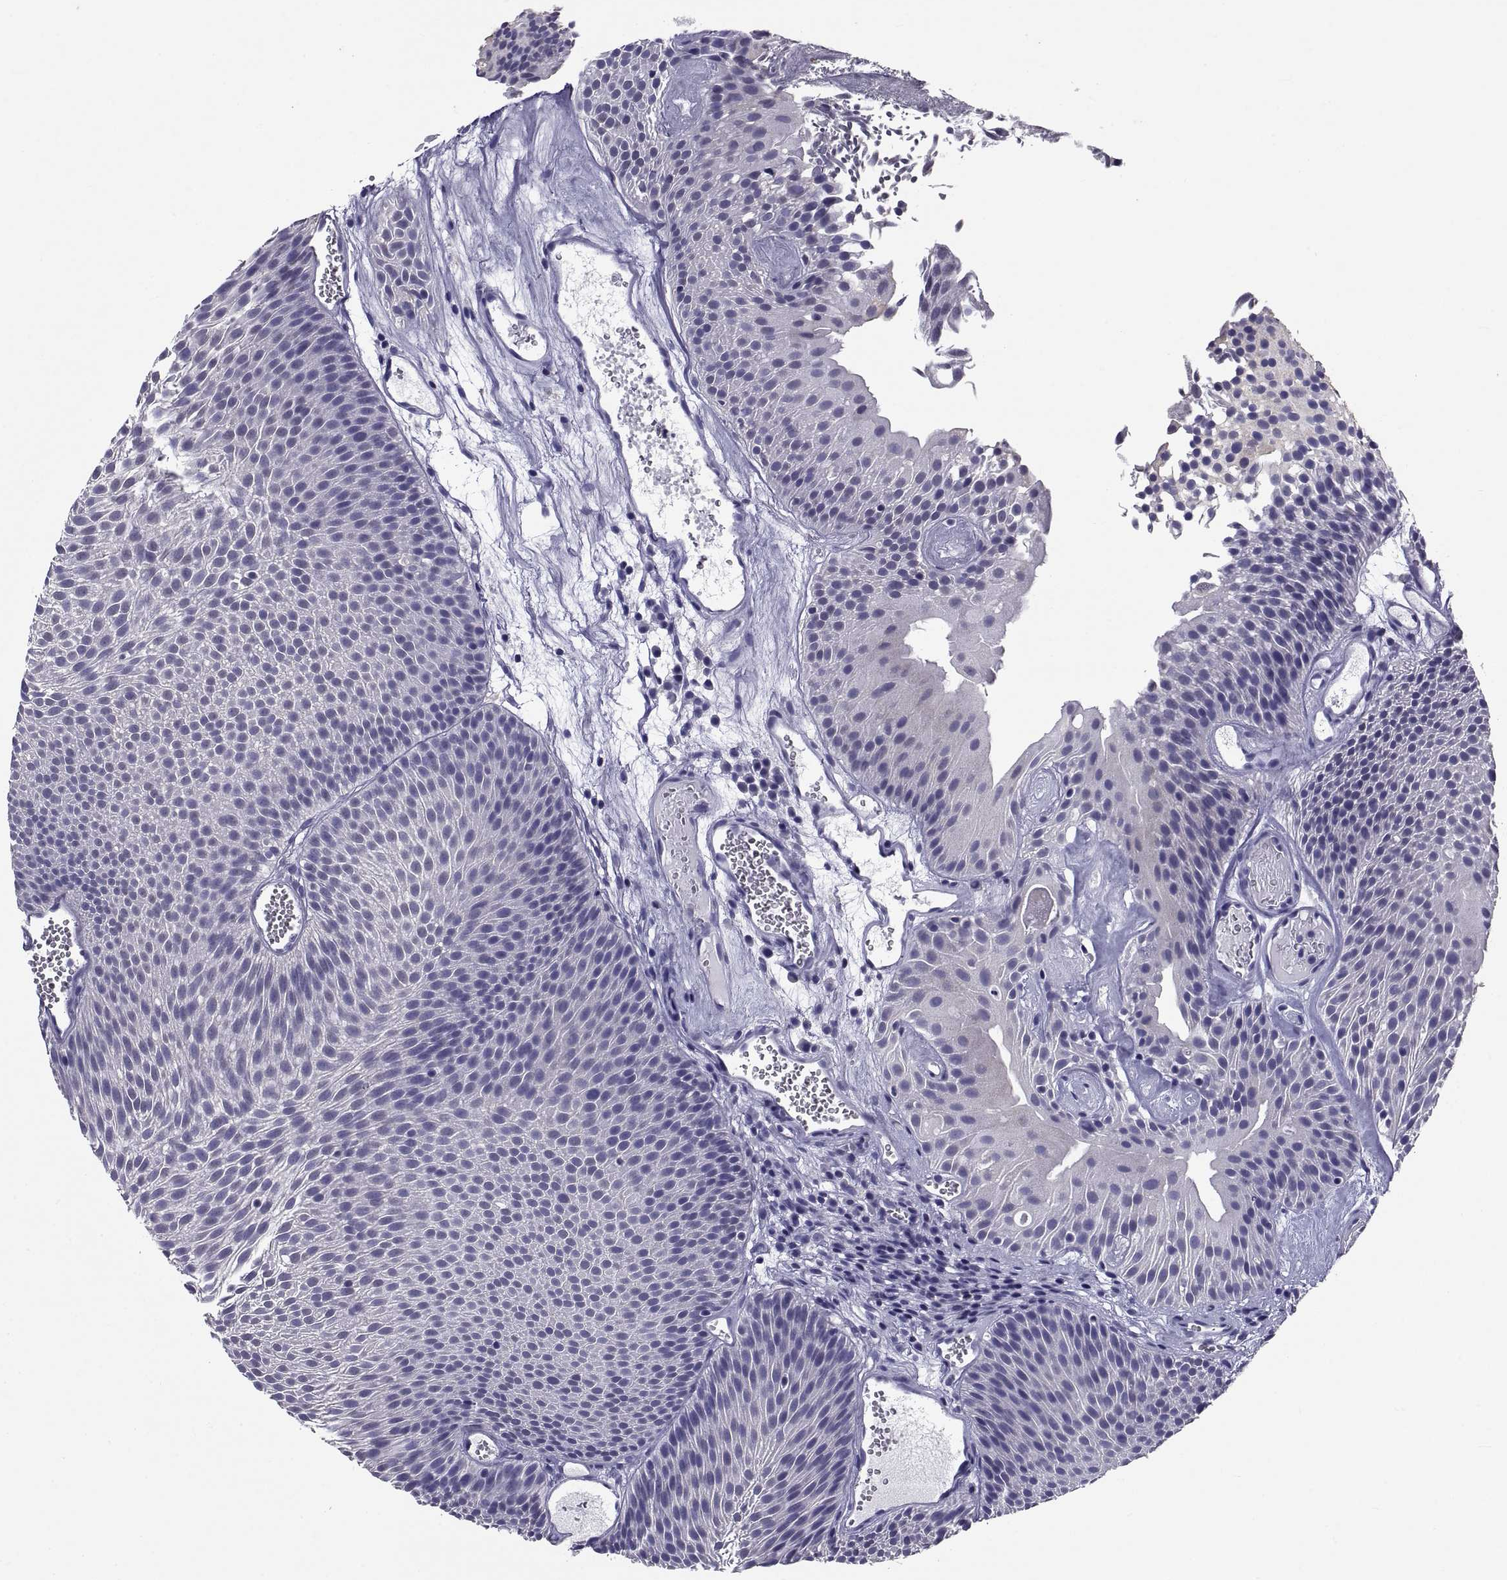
{"staining": {"intensity": "negative", "quantity": "none", "location": "none"}, "tissue": "urothelial cancer", "cell_type": "Tumor cells", "image_type": "cancer", "snomed": [{"axis": "morphology", "description": "Urothelial carcinoma, Low grade"}, {"axis": "topography", "description": "Urinary bladder"}], "caption": "This is an IHC histopathology image of low-grade urothelial carcinoma. There is no staining in tumor cells.", "gene": "TGFBR3L", "patient": {"sex": "male", "age": 52}}